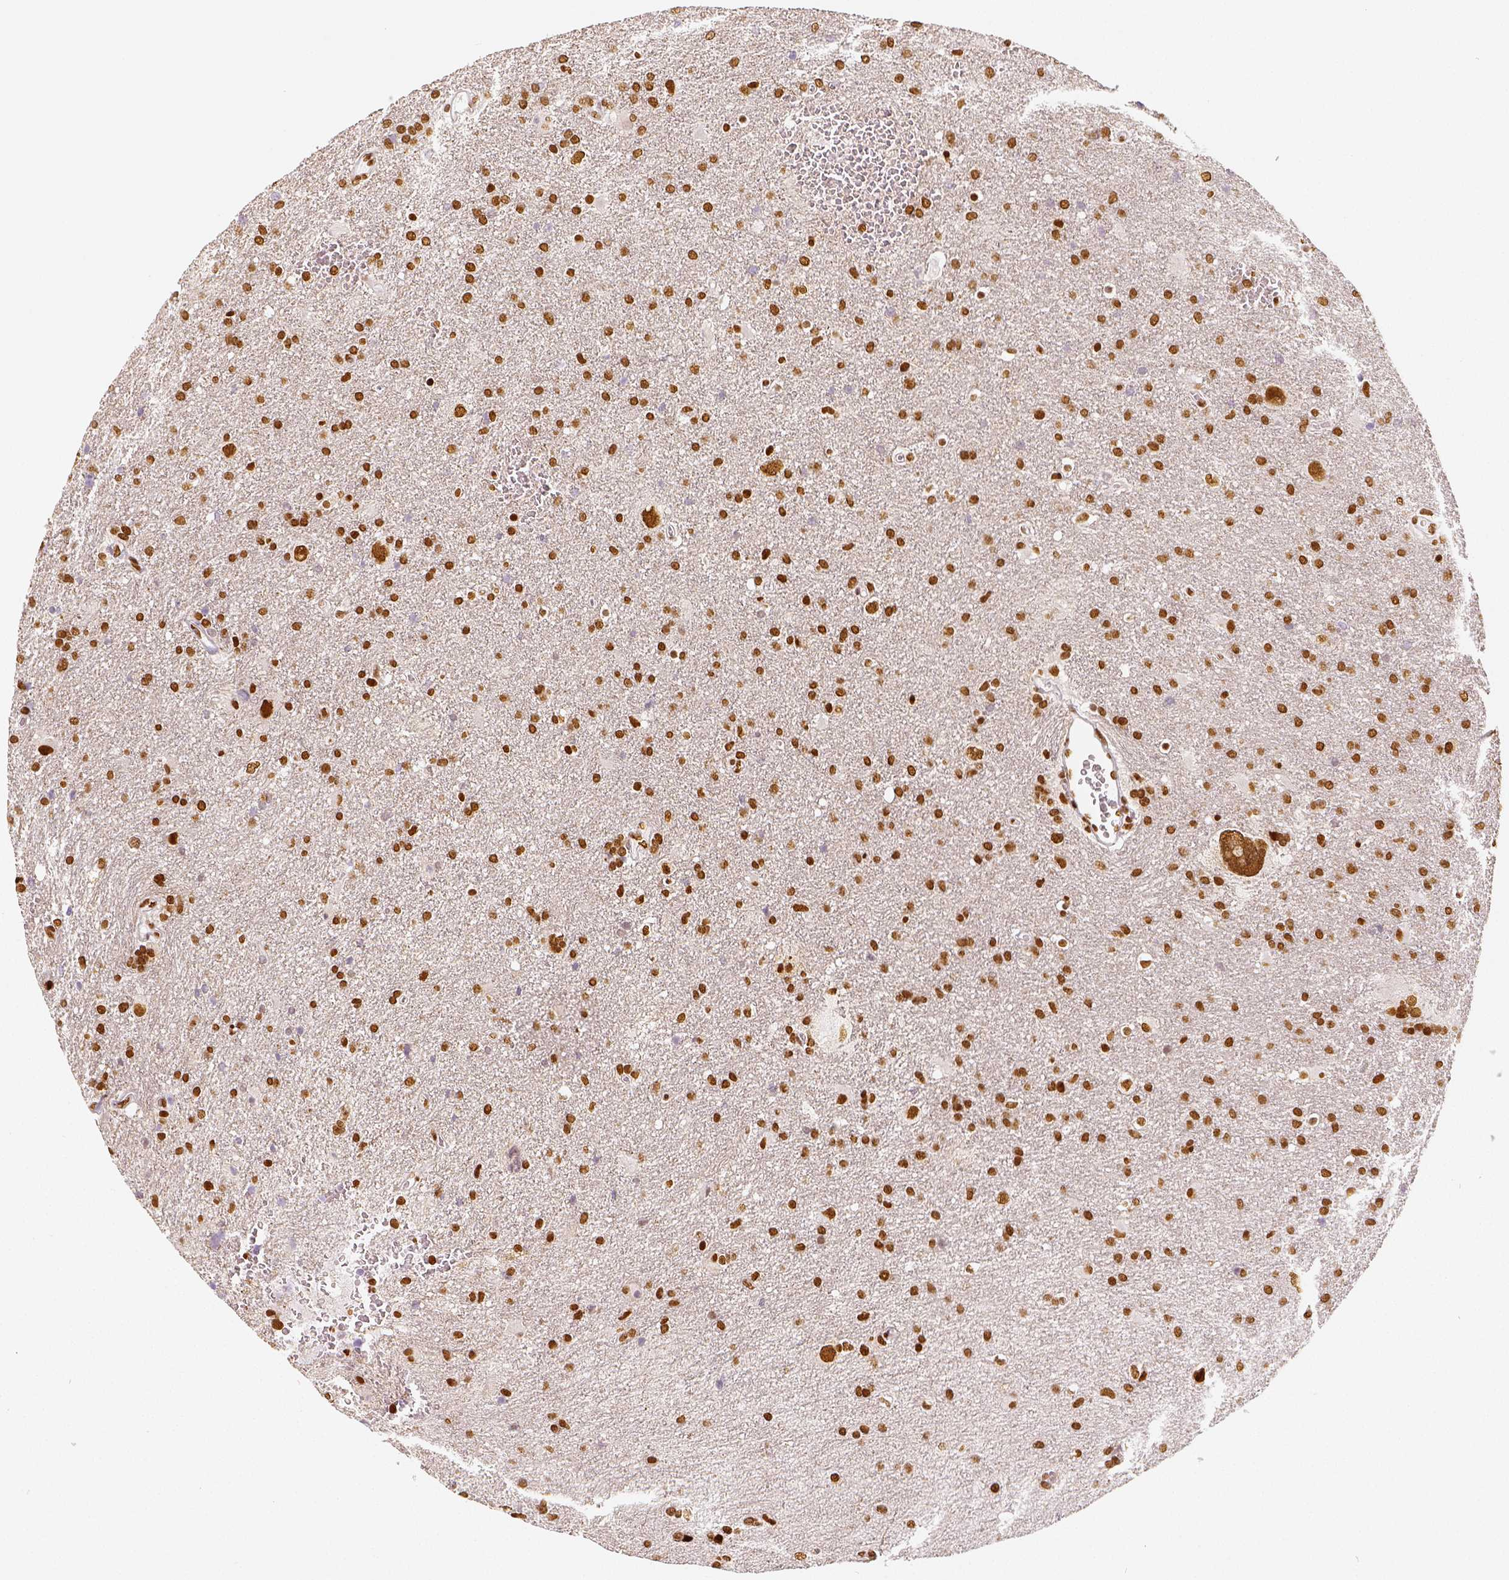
{"staining": {"intensity": "strong", "quantity": ">75%", "location": "nuclear"}, "tissue": "glioma", "cell_type": "Tumor cells", "image_type": "cancer", "snomed": [{"axis": "morphology", "description": "Glioma, malignant, Low grade"}, {"axis": "topography", "description": "Brain"}], "caption": "Malignant glioma (low-grade) tissue reveals strong nuclear expression in approximately >75% of tumor cells, visualized by immunohistochemistry.", "gene": "KDM5B", "patient": {"sex": "male", "age": 66}}